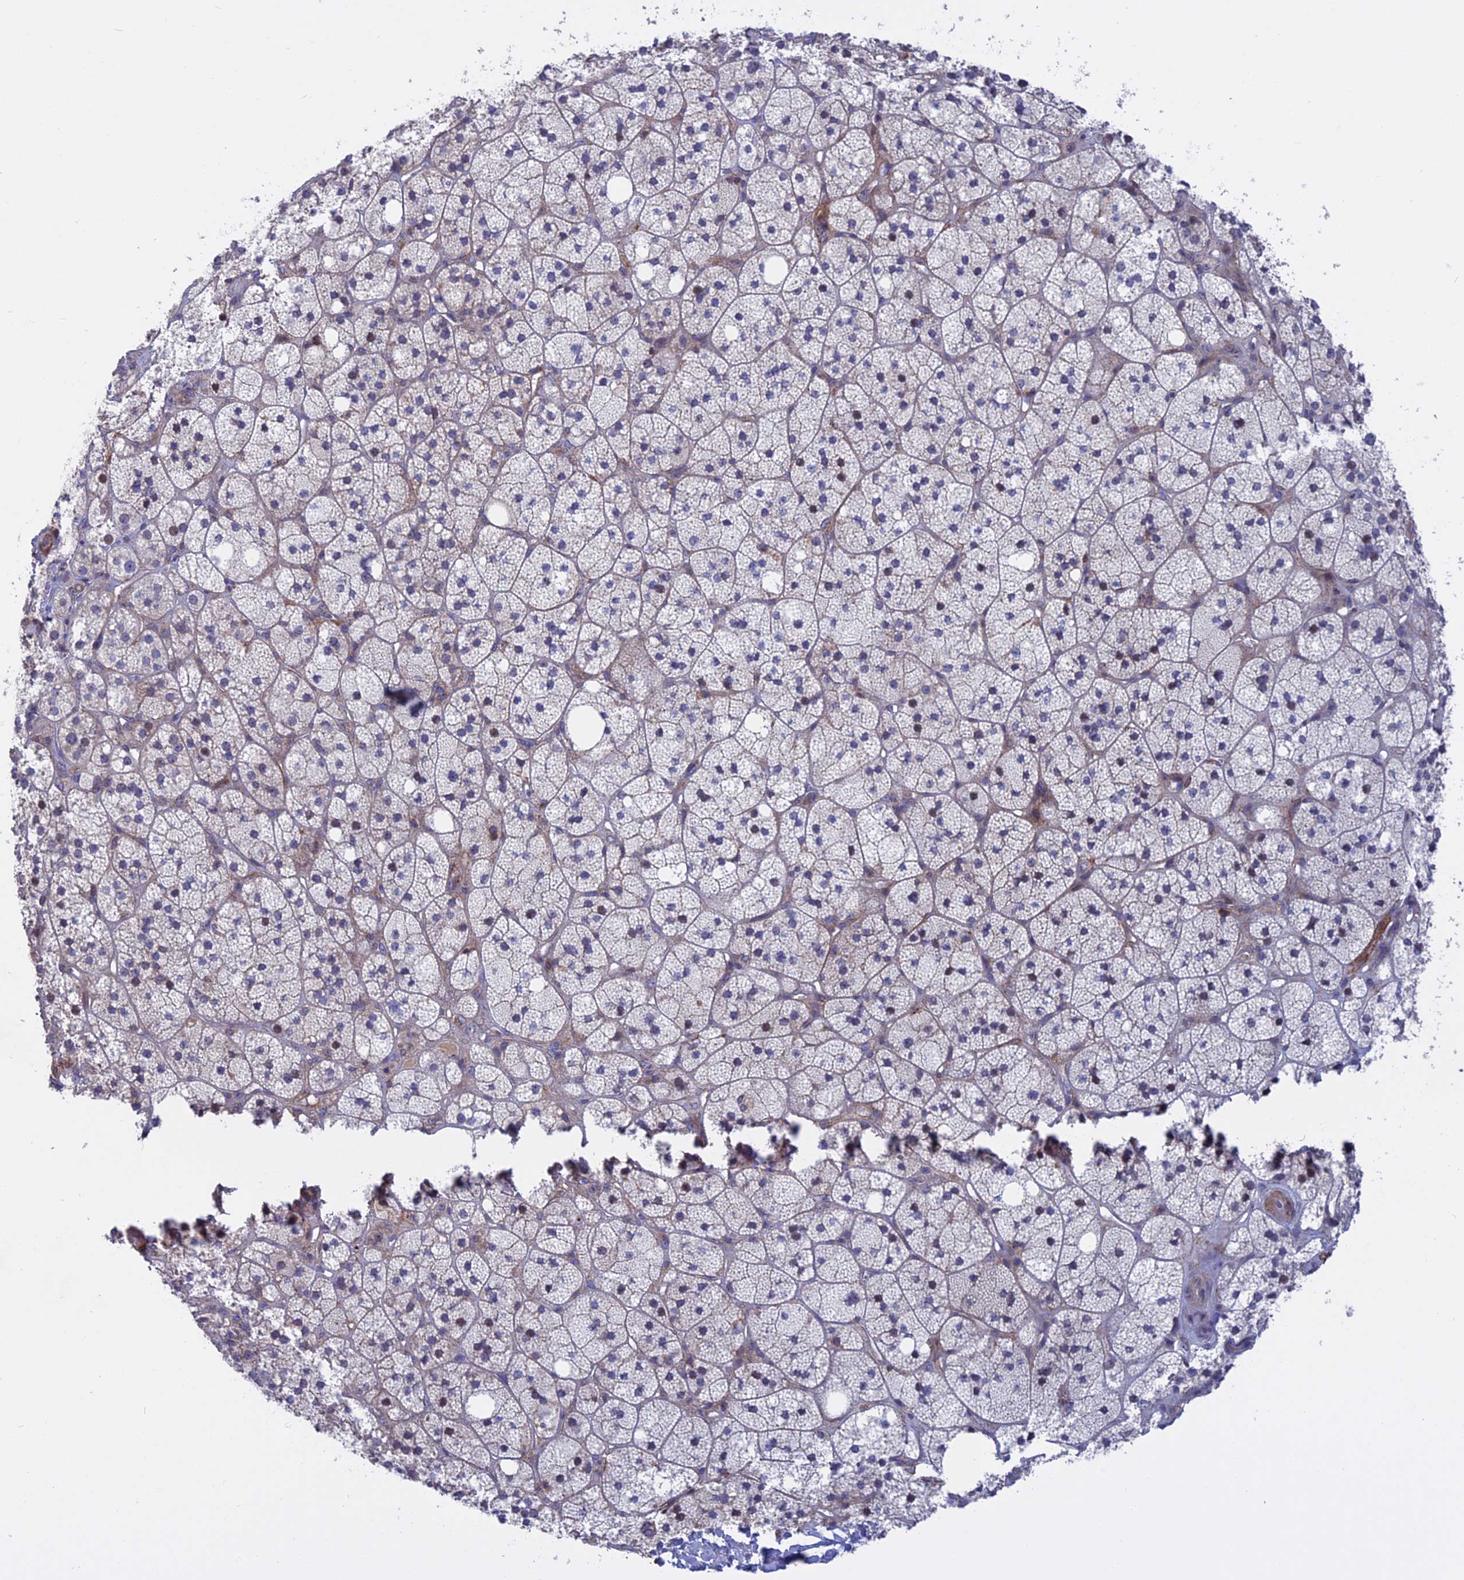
{"staining": {"intensity": "moderate", "quantity": "<25%", "location": "cytoplasmic/membranous"}, "tissue": "adrenal gland", "cell_type": "Glandular cells", "image_type": "normal", "snomed": [{"axis": "morphology", "description": "Normal tissue, NOS"}, {"axis": "topography", "description": "Adrenal gland"}], "caption": "Immunohistochemical staining of normal adrenal gland reveals <25% levels of moderate cytoplasmic/membranous protein positivity in about <25% of glandular cells. The staining was performed using DAB (3,3'-diaminobenzidine), with brown indicating positive protein expression. Nuclei are stained blue with hematoxylin.", "gene": "LYPD5", "patient": {"sex": "male", "age": 61}}